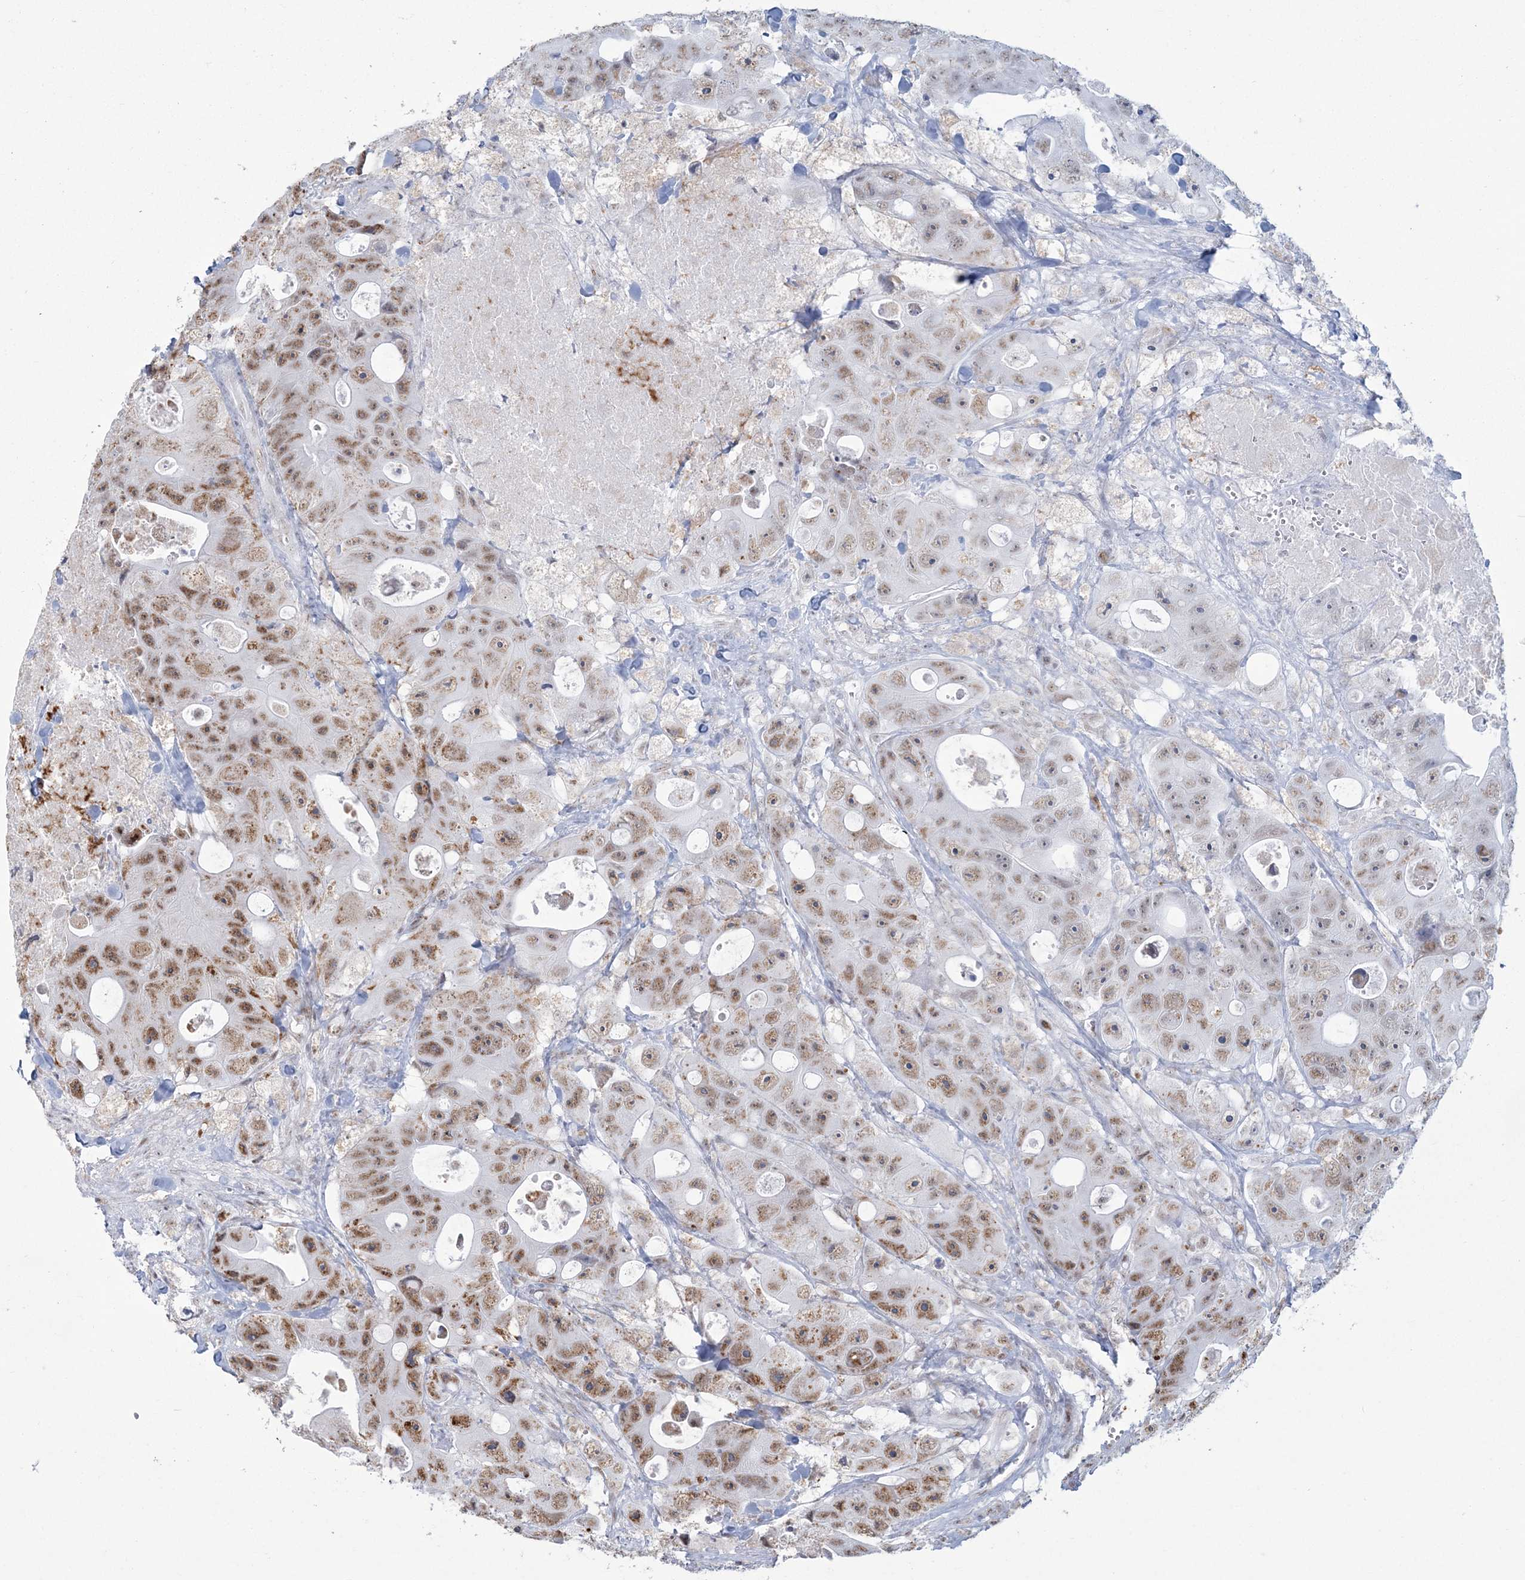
{"staining": {"intensity": "moderate", "quantity": "25%-75%", "location": "nuclear"}, "tissue": "colorectal cancer", "cell_type": "Tumor cells", "image_type": "cancer", "snomed": [{"axis": "morphology", "description": "Adenocarcinoma, NOS"}, {"axis": "topography", "description": "Colon"}], "caption": "Colorectal cancer was stained to show a protein in brown. There is medium levels of moderate nuclear expression in approximately 25%-75% of tumor cells.", "gene": "RBM17", "patient": {"sex": "female", "age": 46}}